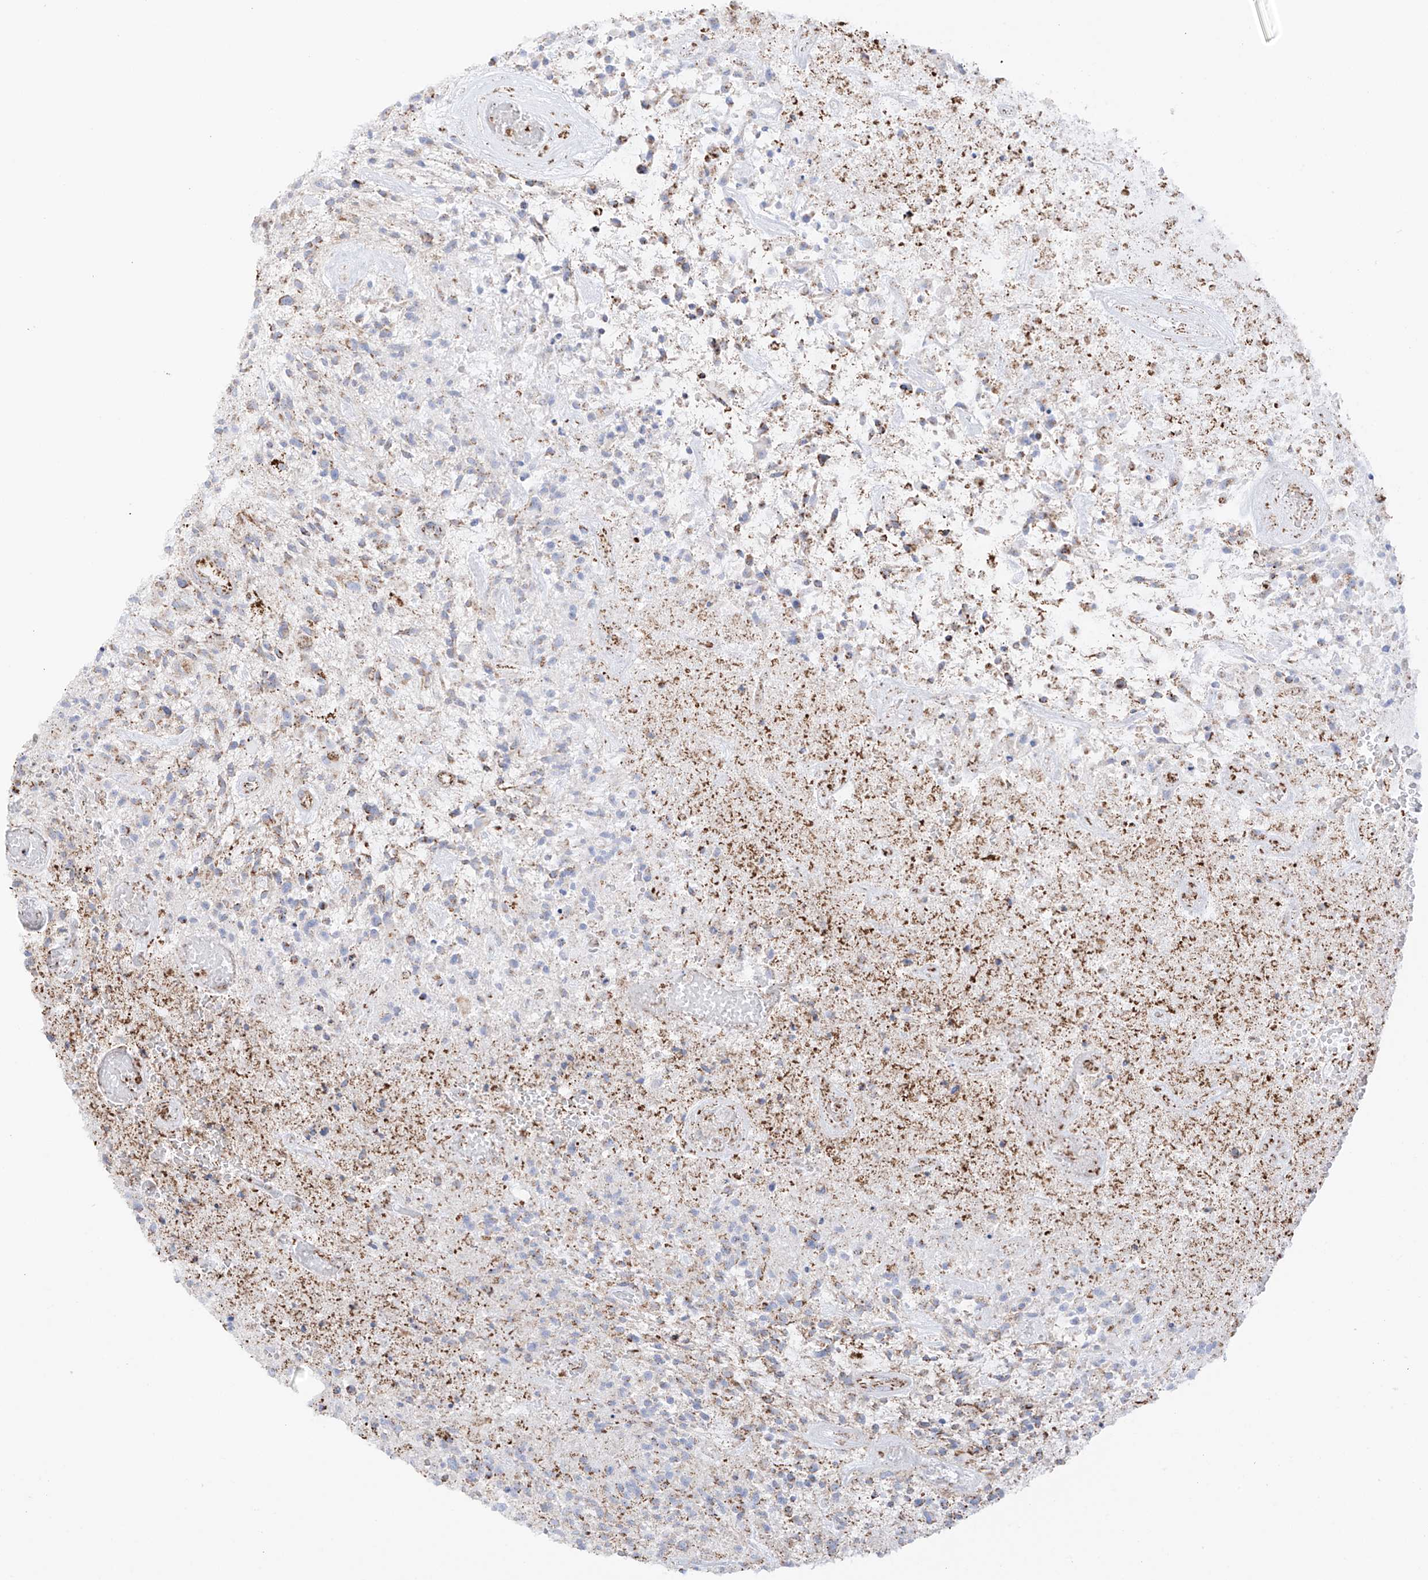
{"staining": {"intensity": "moderate", "quantity": "<25%", "location": "cytoplasmic/membranous"}, "tissue": "glioma", "cell_type": "Tumor cells", "image_type": "cancer", "snomed": [{"axis": "morphology", "description": "Glioma, malignant, High grade"}, {"axis": "topography", "description": "Brain"}], "caption": "Malignant glioma (high-grade) stained for a protein displays moderate cytoplasmic/membranous positivity in tumor cells.", "gene": "XKR3", "patient": {"sex": "male", "age": 47}}